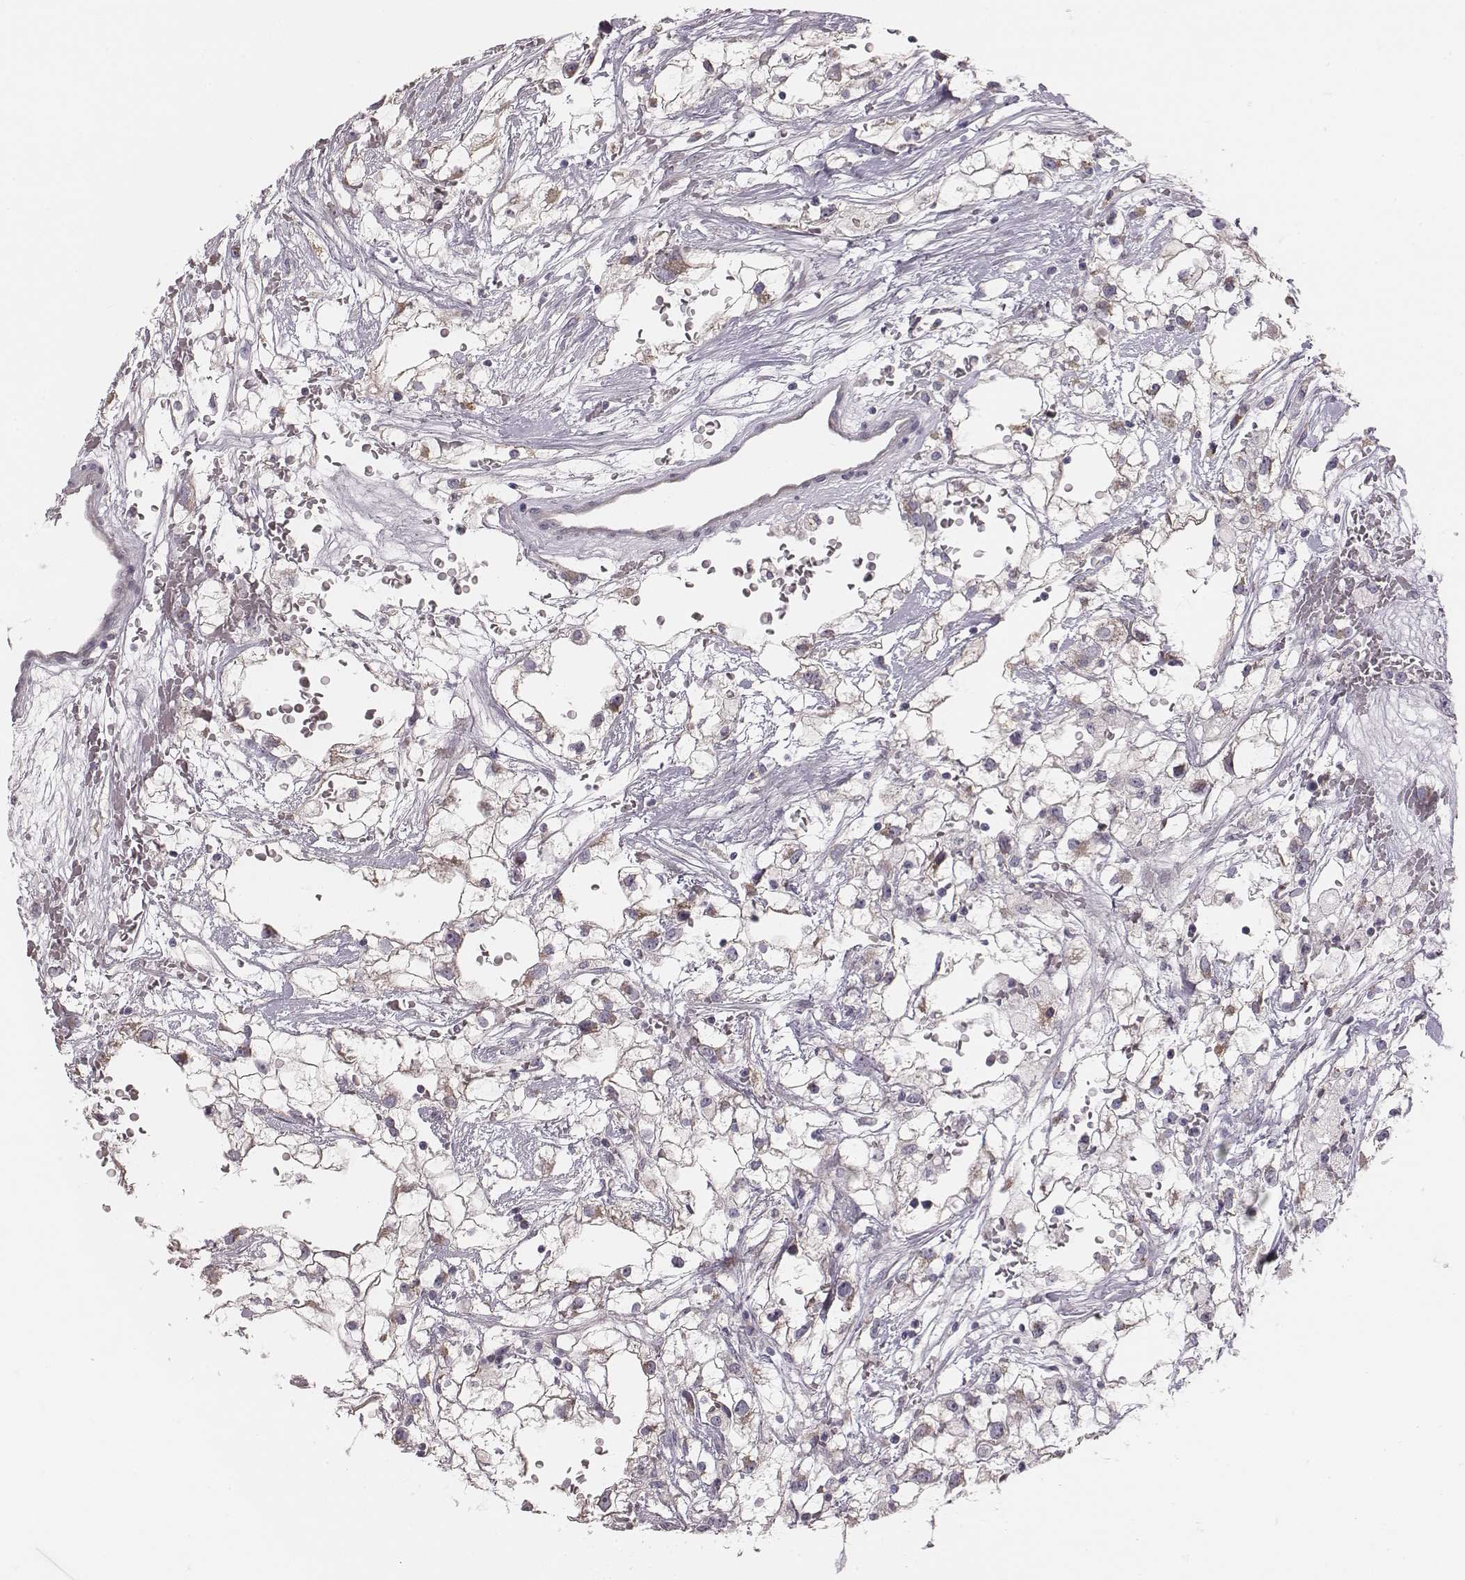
{"staining": {"intensity": "weak", "quantity": "25%-75%", "location": "cytoplasmic/membranous"}, "tissue": "renal cancer", "cell_type": "Tumor cells", "image_type": "cancer", "snomed": [{"axis": "morphology", "description": "Adenocarcinoma, NOS"}, {"axis": "topography", "description": "Kidney"}], "caption": "Renal cancer (adenocarcinoma) stained for a protein shows weak cytoplasmic/membranous positivity in tumor cells.", "gene": "C6orf58", "patient": {"sex": "male", "age": 59}}